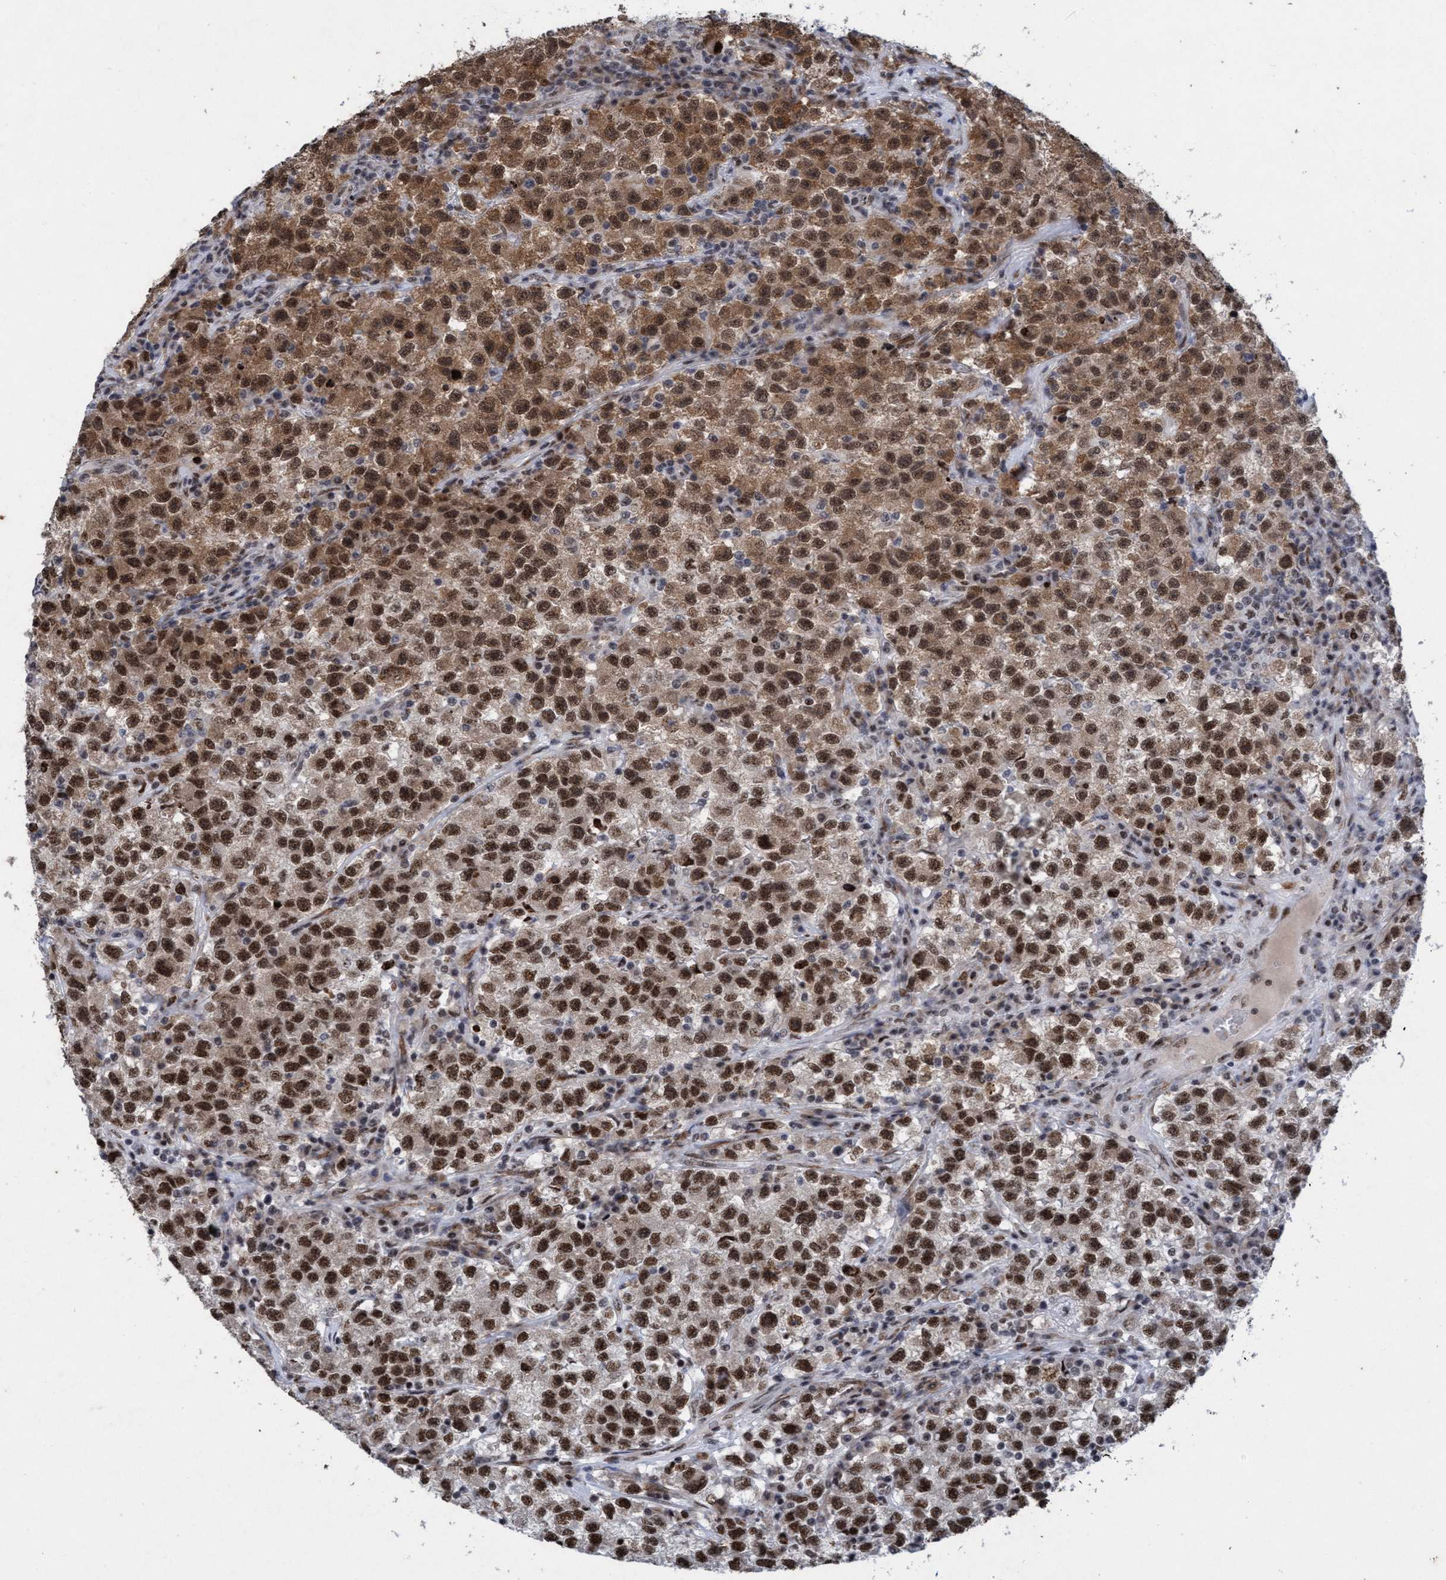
{"staining": {"intensity": "strong", "quantity": ">75%", "location": "cytoplasmic/membranous,nuclear"}, "tissue": "testis cancer", "cell_type": "Tumor cells", "image_type": "cancer", "snomed": [{"axis": "morphology", "description": "Seminoma, NOS"}, {"axis": "topography", "description": "Testis"}], "caption": "Testis cancer (seminoma) tissue displays strong cytoplasmic/membranous and nuclear positivity in approximately >75% of tumor cells", "gene": "GLT6D1", "patient": {"sex": "male", "age": 22}}